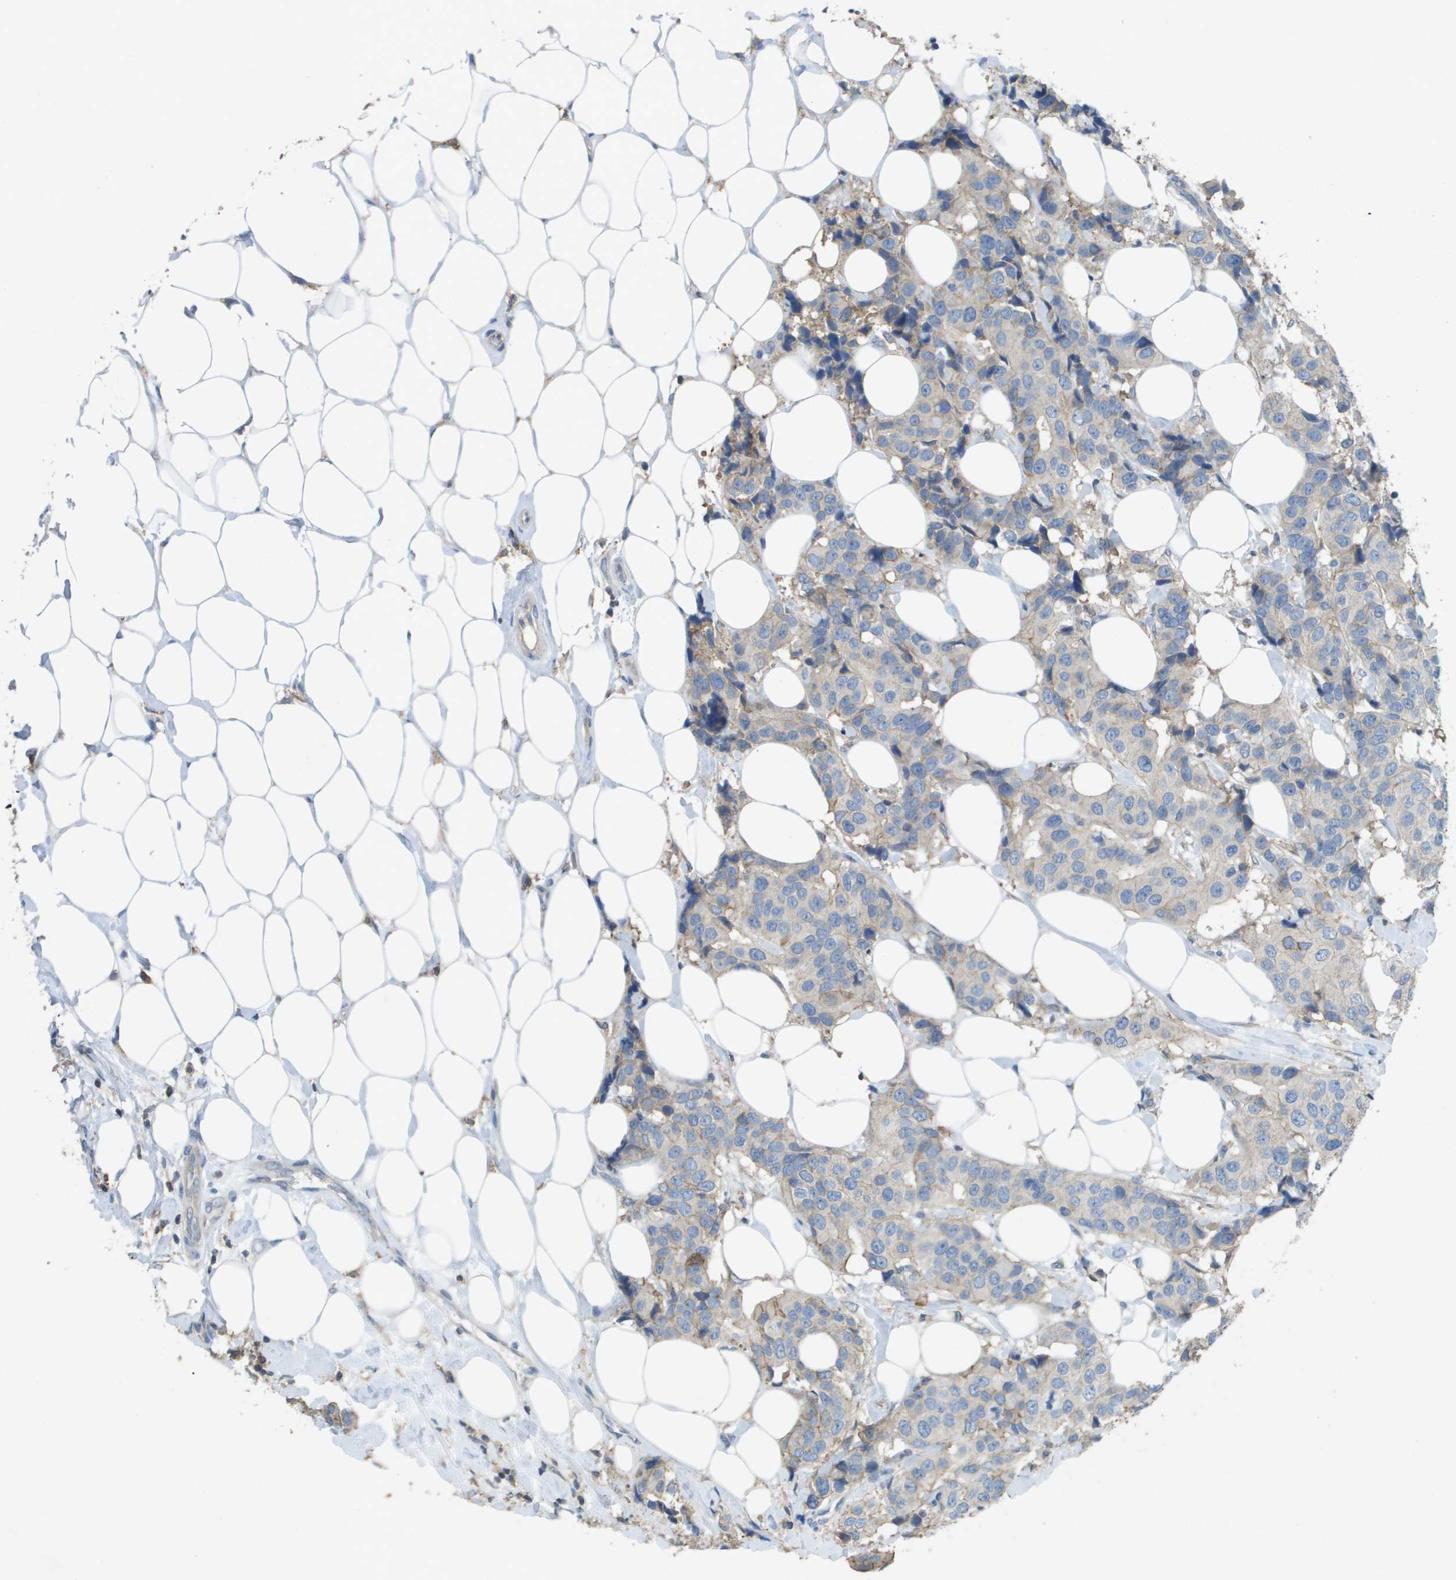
{"staining": {"intensity": "moderate", "quantity": "25%-75%", "location": "cytoplasmic/membranous"}, "tissue": "breast cancer", "cell_type": "Tumor cells", "image_type": "cancer", "snomed": [{"axis": "morphology", "description": "Normal tissue, NOS"}, {"axis": "morphology", "description": "Duct carcinoma"}, {"axis": "topography", "description": "Breast"}], "caption": "Breast cancer was stained to show a protein in brown. There is medium levels of moderate cytoplasmic/membranous expression in approximately 25%-75% of tumor cells.", "gene": "CLCA4", "patient": {"sex": "female", "age": 39}}